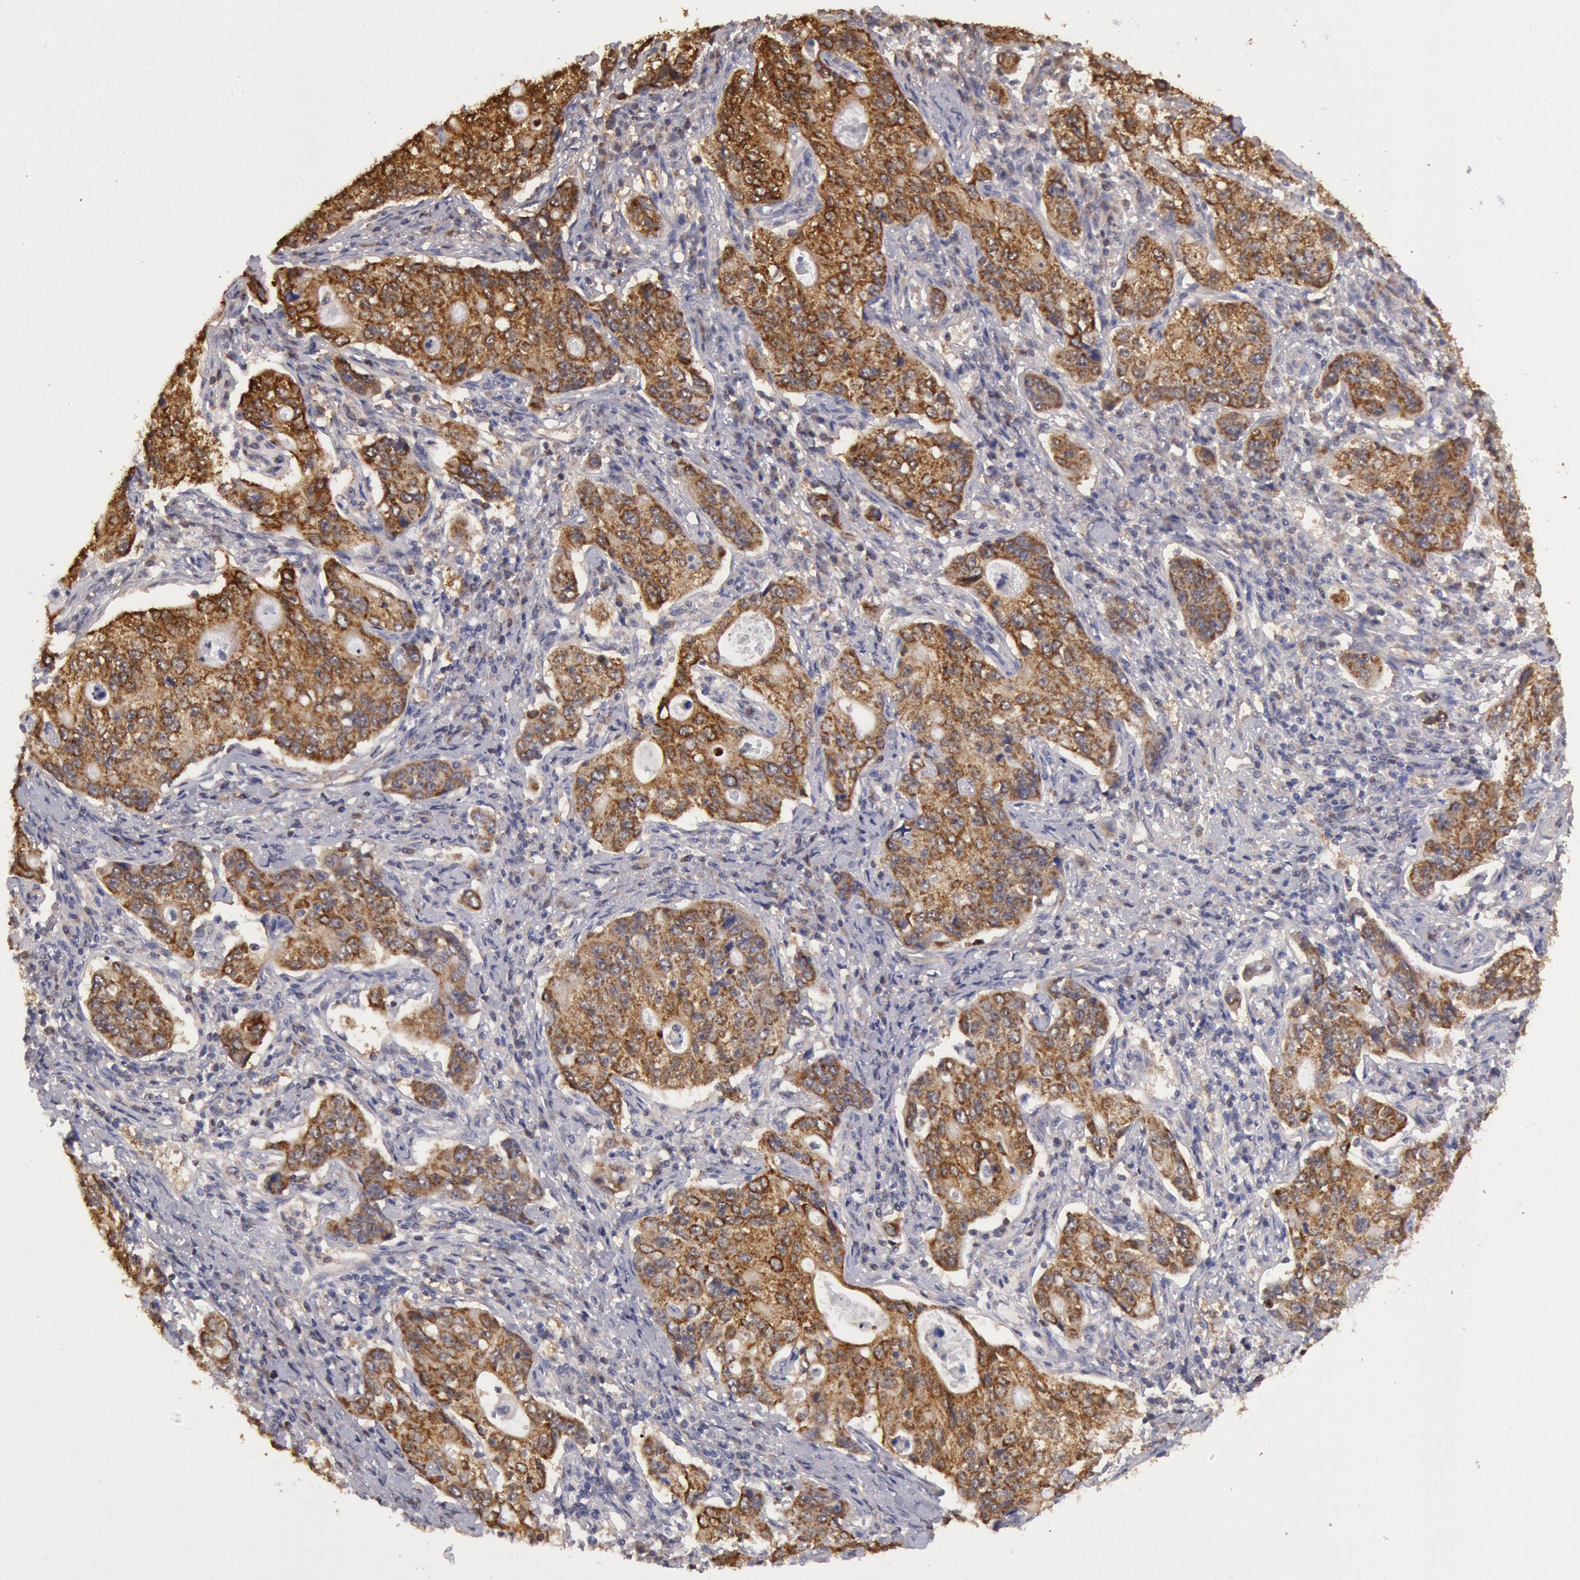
{"staining": {"intensity": "strong", "quantity": ">75%", "location": "cytoplasmic/membranous"}, "tissue": "stomach cancer", "cell_type": "Tumor cells", "image_type": "cancer", "snomed": [{"axis": "morphology", "description": "Adenocarcinoma, NOS"}, {"axis": "topography", "description": "Esophagus"}, {"axis": "topography", "description": "Stomach"}], "caption": "IHC image of human stomach adenocarcinoma stained for a protein (brown), which demonstrates high levels of strong cytoplasmic/membranous positivity in about >75% of tumor cells.", "gene": "MPST", "patient": {"sex": "male", "age": 74}}